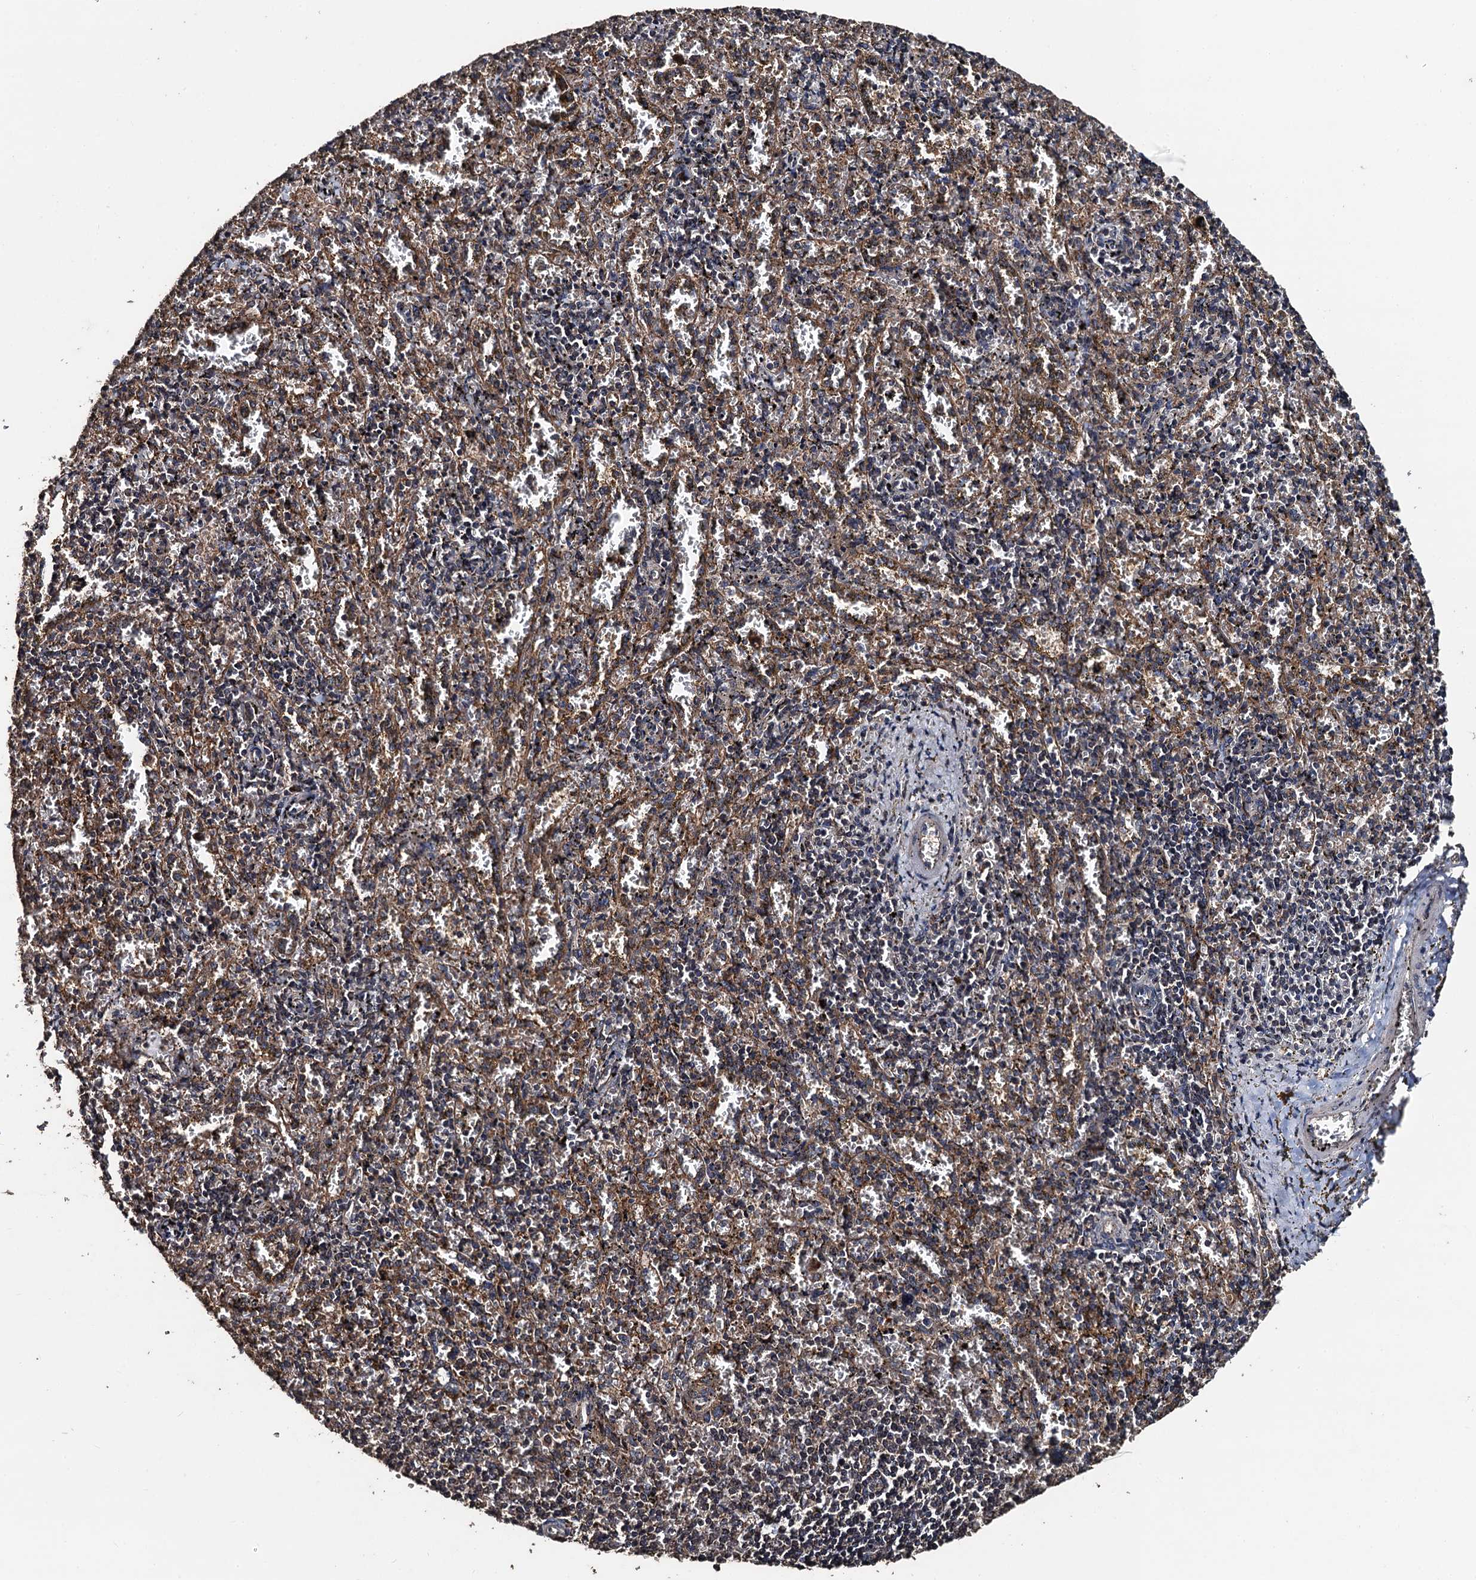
{"staining": {"intensity": "negative", "quantity": "none", "location": "none"}, "tissue": "spleen", "cell_type": "Cells in red pulp", "image_type": "normal", "snomed": [{"axis": "morphology", "description": "Normal tissue, NOS"}, {"axis": "topography", "description": "Spleen"}], "caption": "Normal spleen was stained to show a protein in brown. There is no significant staining in cells in red pulp. (DAB (3,3'-diaminobenzidine) immunohistochemistry (IHC) with hematoxylin counter stain).", "gene": "PPTC7", "patient": {"sex": "male", "age": 11}}